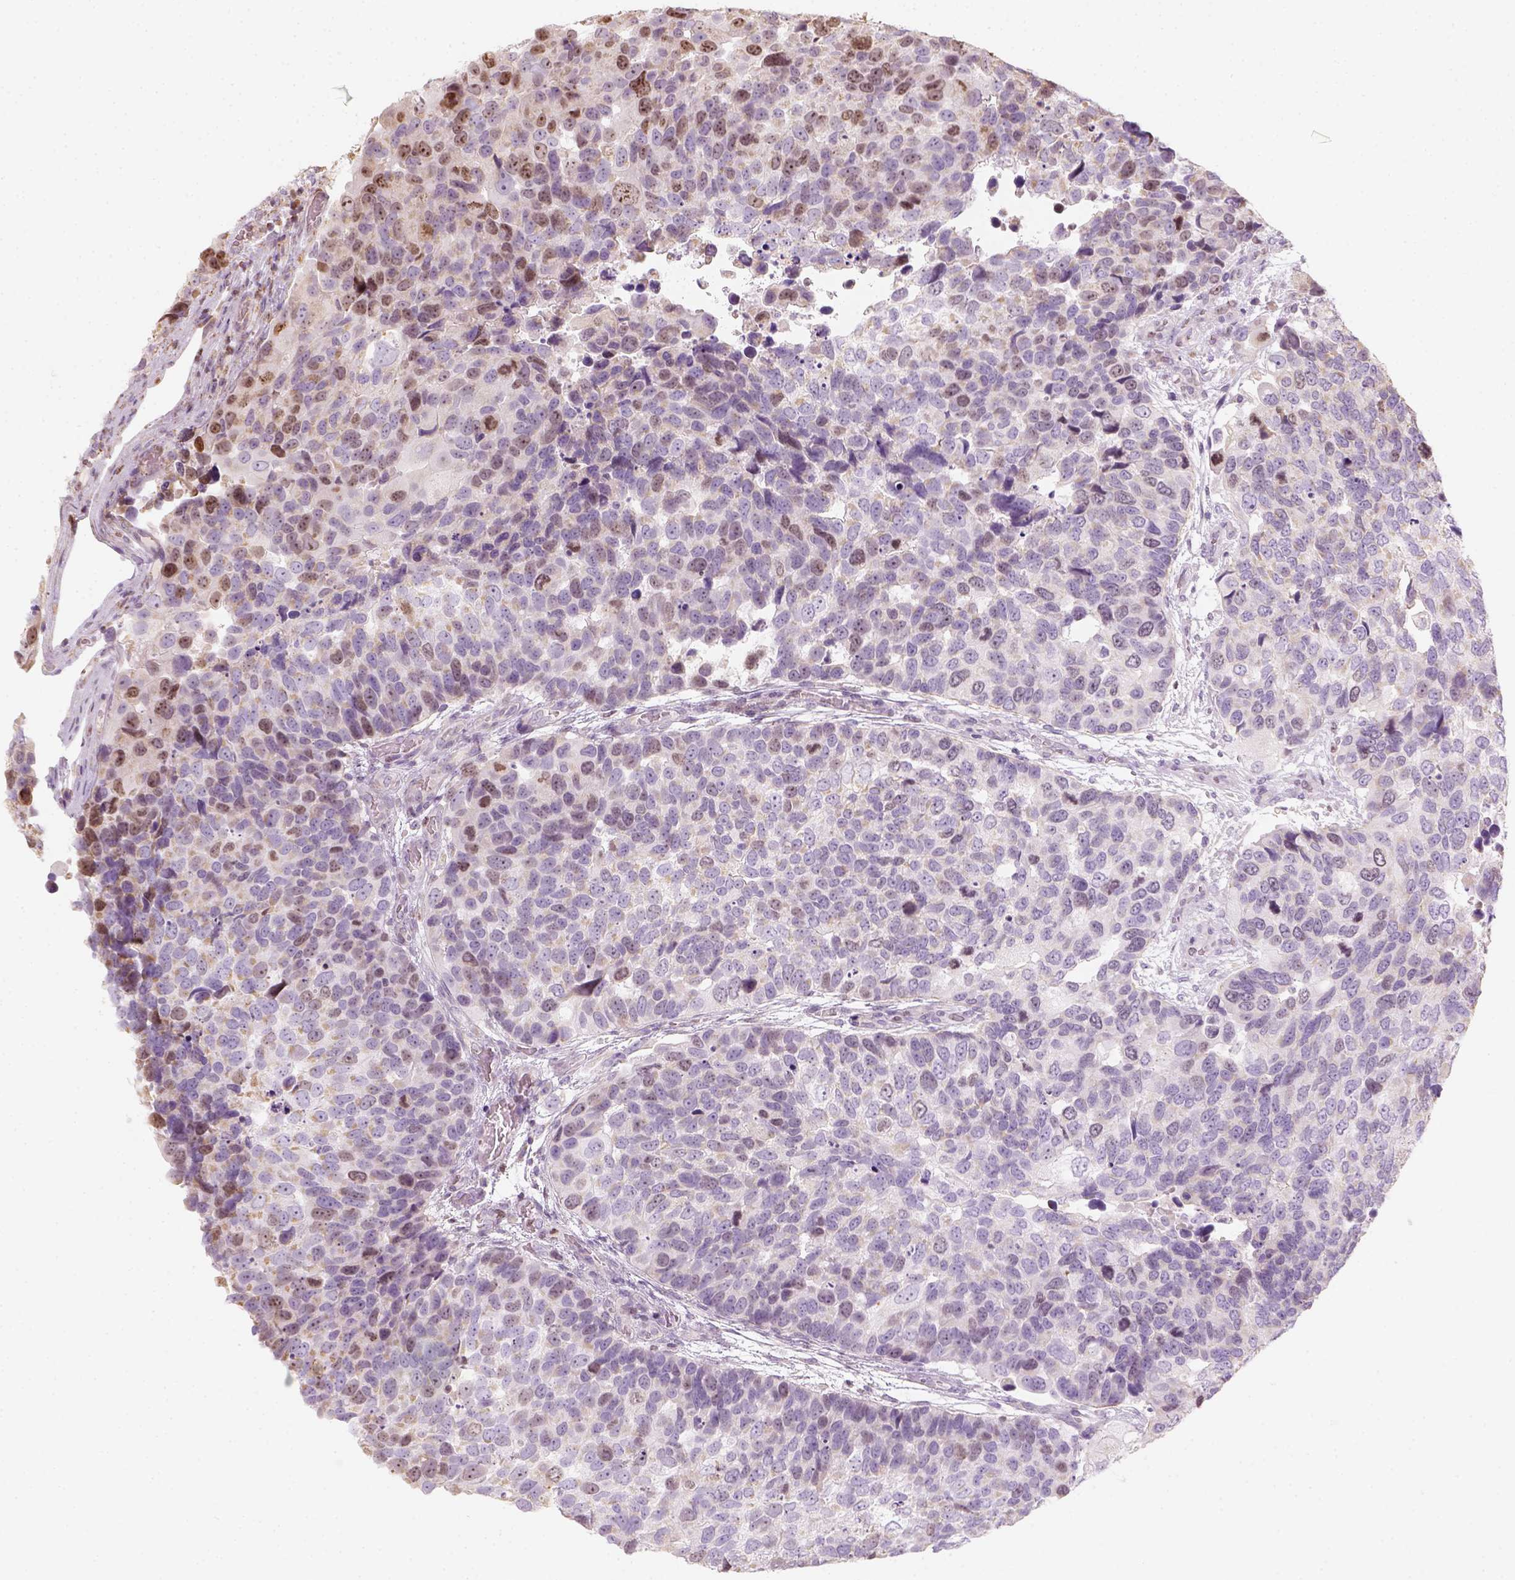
{"staining": {"intensity": "moderate", "quantity": "<25%", "location": "cytoplasmic/membranous,nuclear"}, "tissue": "urothelial cancer", "cell_type": "Tumor cells", "image_type": "cancer", "snomed": [{"axis": "morphology", "description": "Urothelial carcinoma, High grade"}, {"axis": "topography", "description": "Urinary bladder"}], "caption": "Human high-grade urothelial carcinoma stained with a brown dye displays moderate cytoplasmic/membranous and nuclear positive staining in approximately <25% of tumor cells.", "gene": "LCA5", "patient": {"sex": "male", "age": 60}}